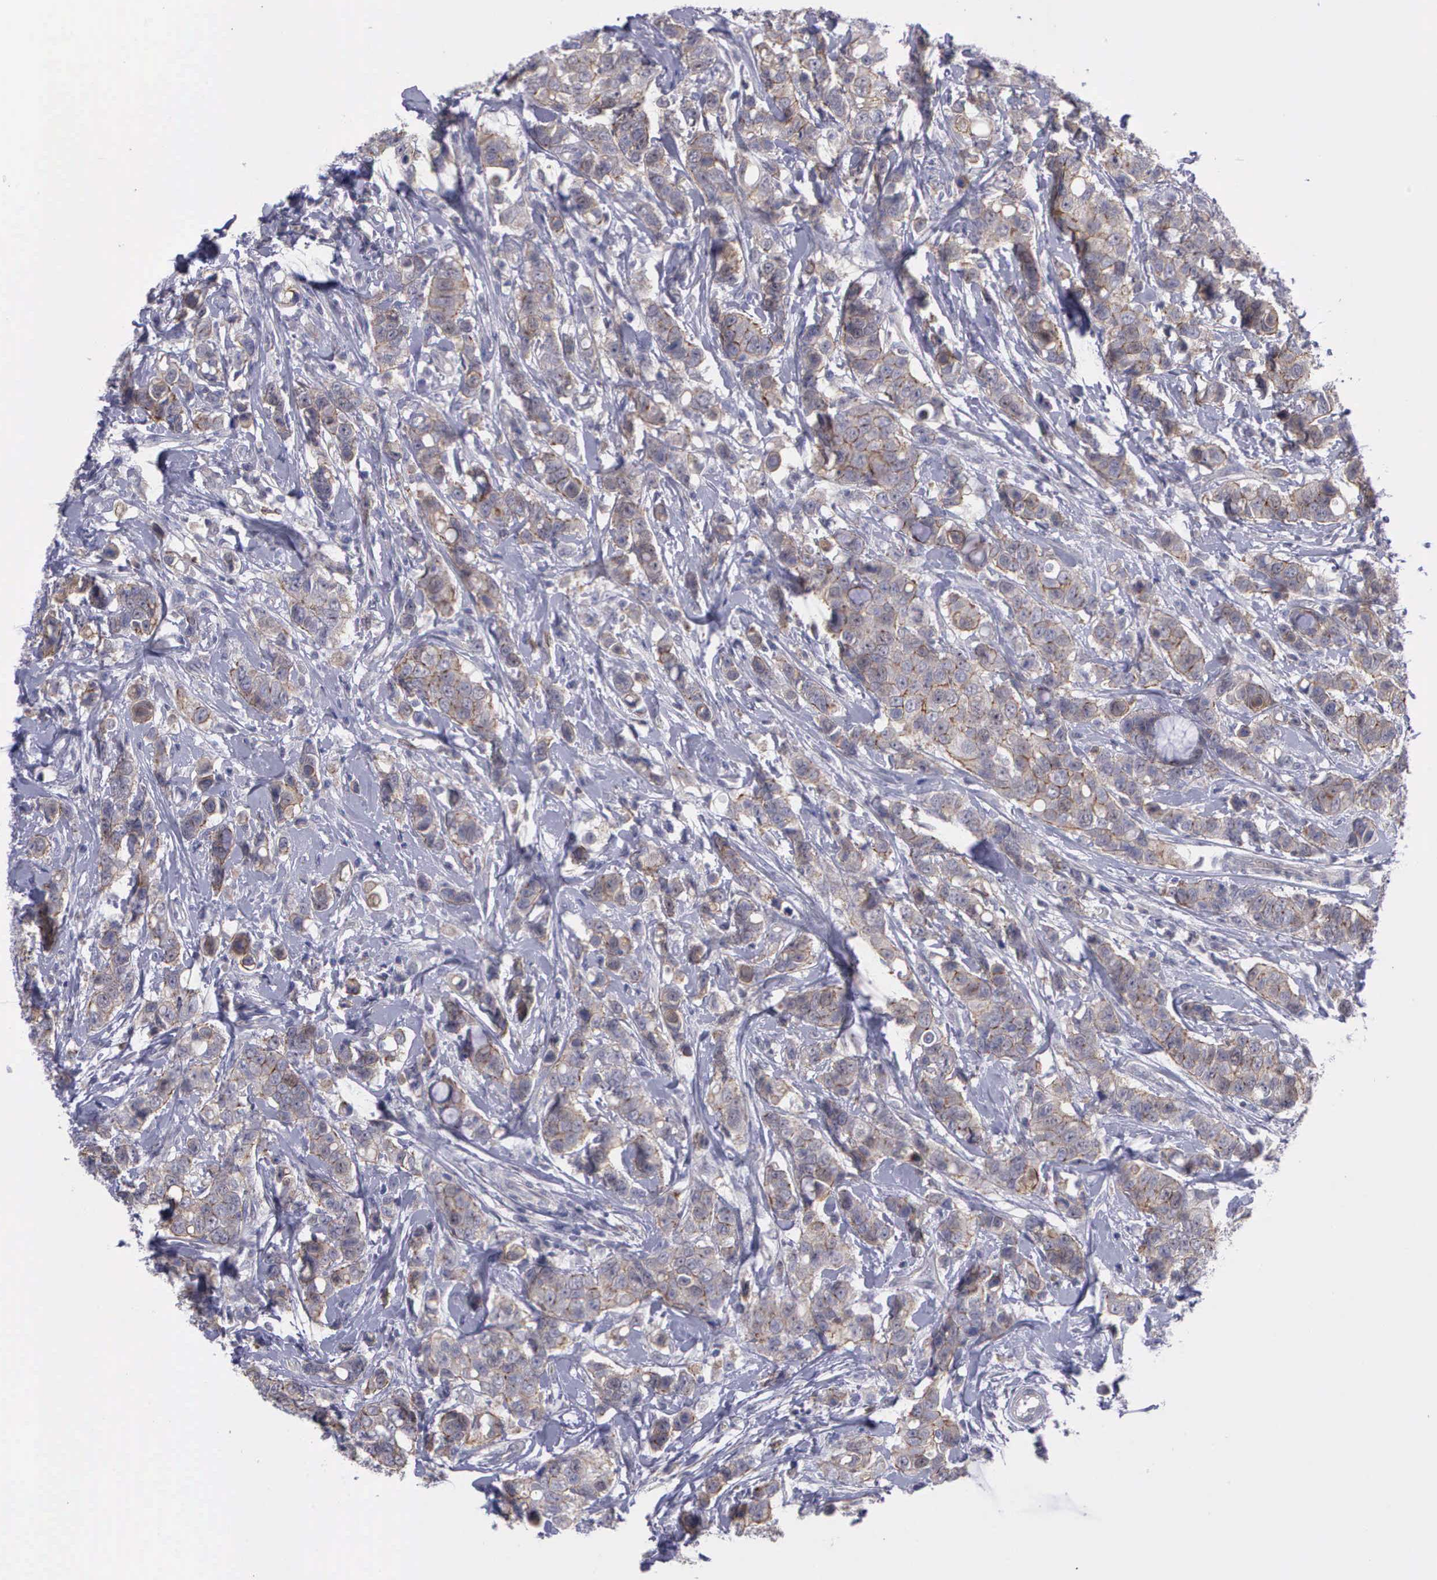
{"staining": {"intensity": "moderate", "quantity": ">75%", "location": "cytoplasmic/membranous,nuclear"}, "tissue": "breast cancer", "cell_type": "Tumor cells", "image_type": "cancer", "snomed": [{"axis": "morphology", "description": "Duct carcinoma"}, {"axis": "topography", "description": "Breast"}], "caption": "Breast intraductal carcinoma stained with a protein marker shows moderate staining in tumor cells.", "gene": "MICAL3", "patient": {"sex": "female", "age": 27}}